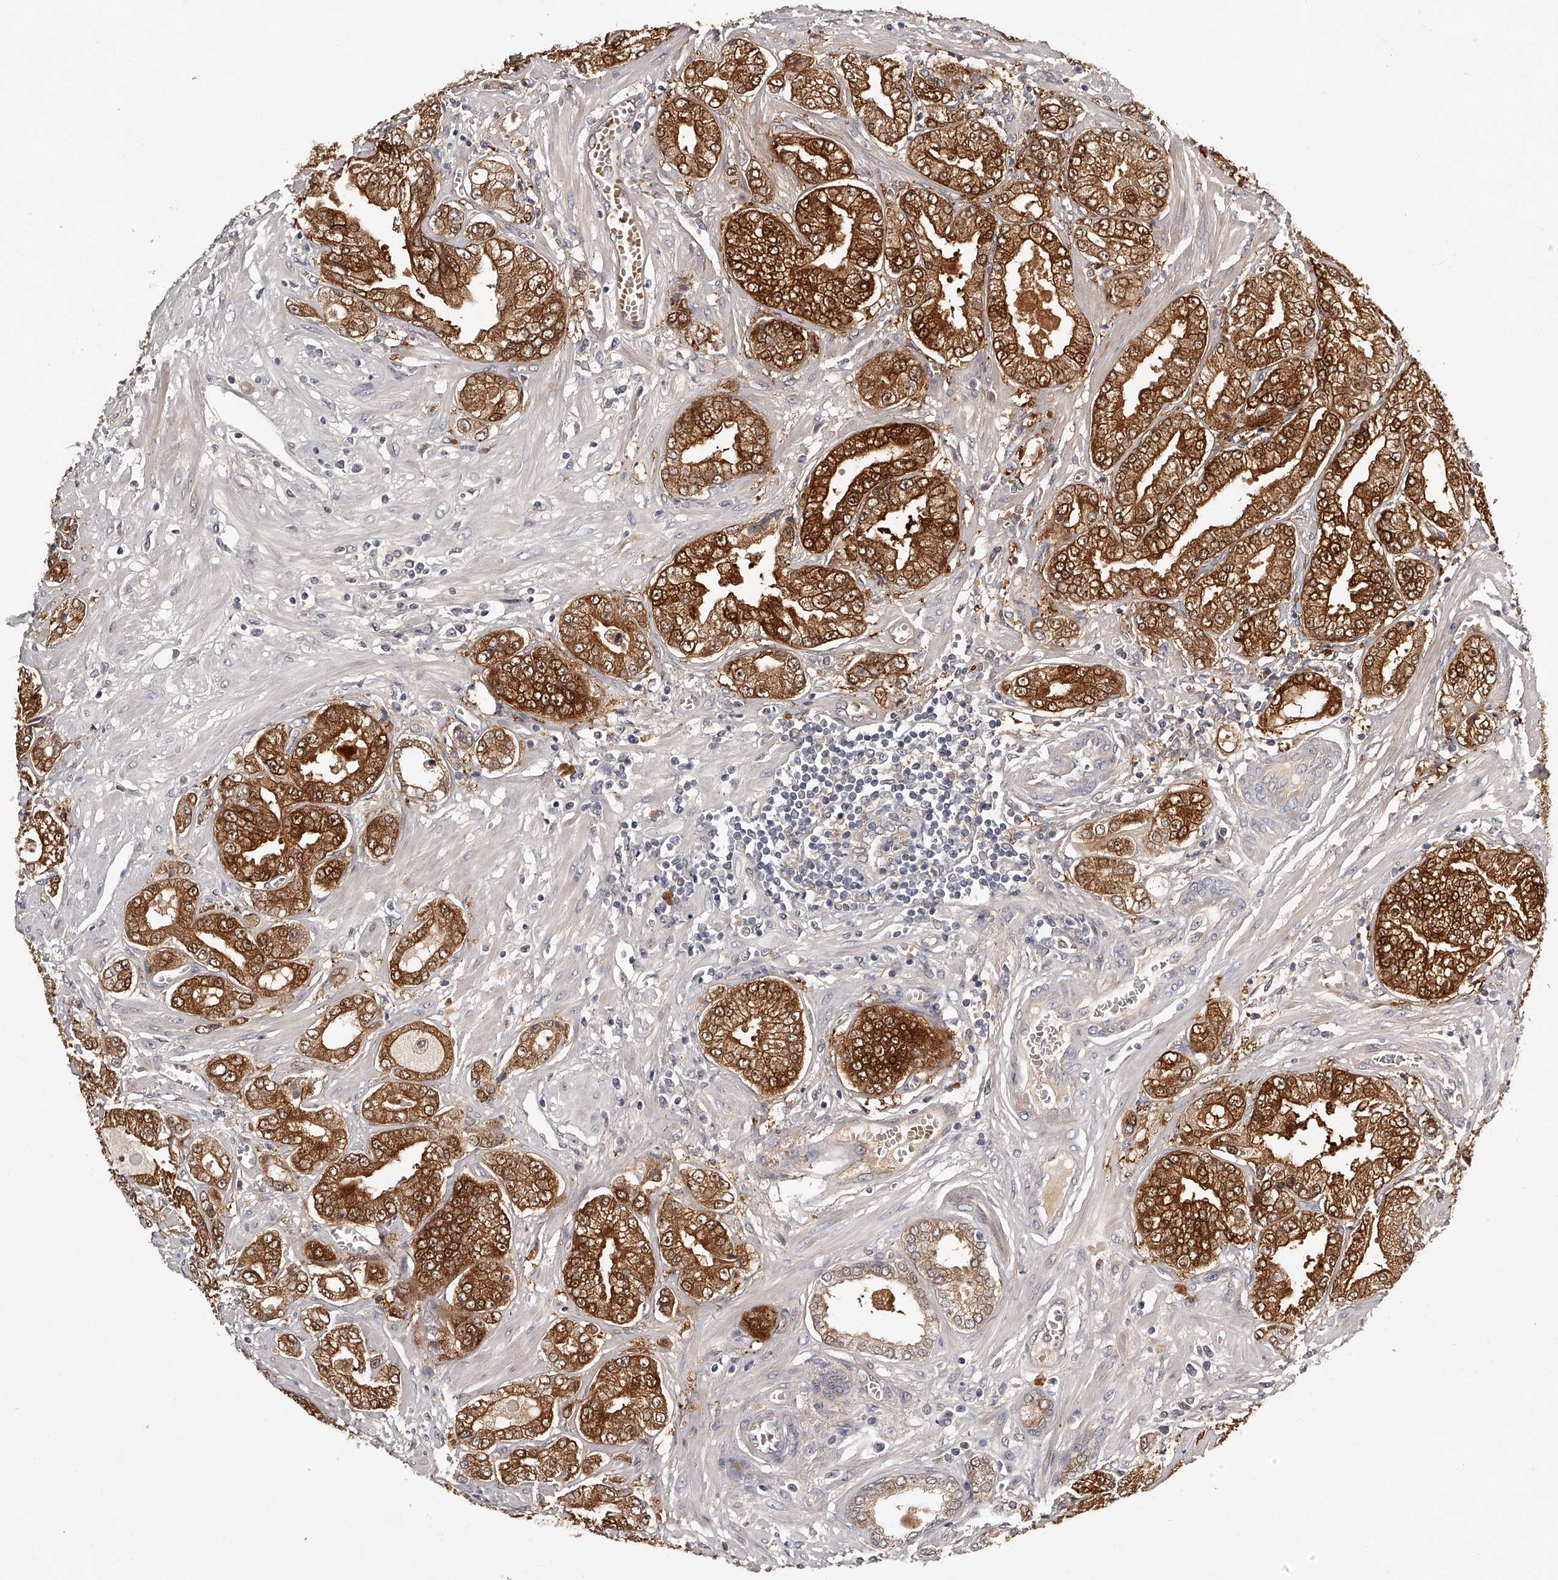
{"staining": {"intensity": "strong", "quantity": ">75%", "location": "cytoplasmic/membranous"}, "tissue": "prostate cancer", "cell_type": "Tumor cells", "image_type": "cancer", "snomed": [{"axis": "morphology", "description": "Adenocarcinoma, Low grade"}, {"axis": "topography", "description": "Prostate"}], "caption": "This image shows immunohistochemistry (IHC) staining of prostate cancer, with high strong cytoplasmic/membranous staining in about >75% of tumor cells.", "gene": "GGCT", "patient": {"sex": "male", "age": 62}}